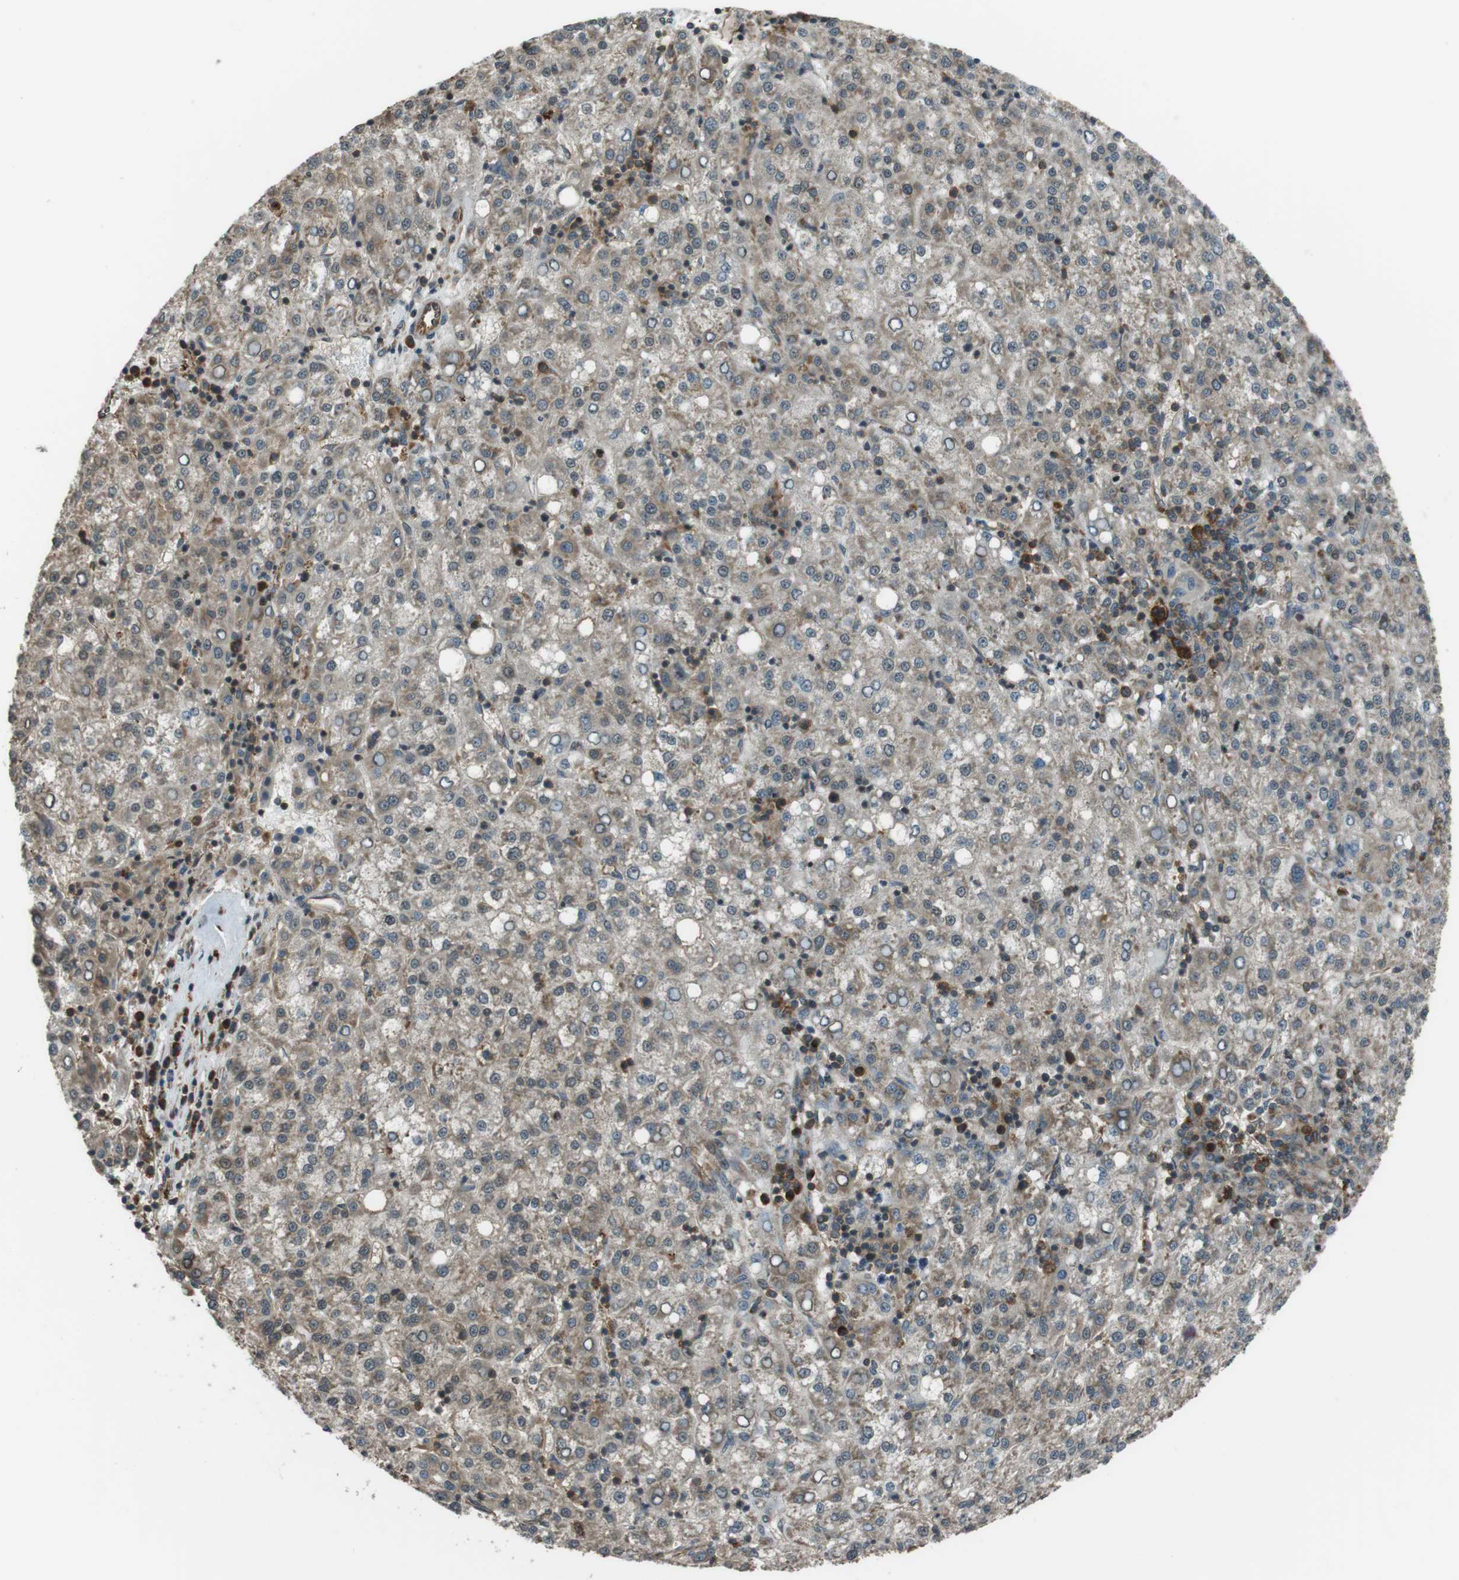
{"staining": {"intensity": "moderate", "quantity": ">75%", "location": "cytoplasmic/membranous"}, "tissue": "liver cancer", "cell_type": "Tumor cells", "image_type": "cancer", "snomed": [{"axis": "morphology", "description": "Carcinoma, Hepatocellular, NOS"}, {"axis": "topography", "description": "Liver"}], "caption": "This is an image of immunohistochemistry (IHC) staining of hepatocellular carcinoma (liver), which shows moderate staining in the cytoplasmic/membranous of tumor cells.", "gene": "PA2G4", "patient": {"sex": "female", "age": 58}}